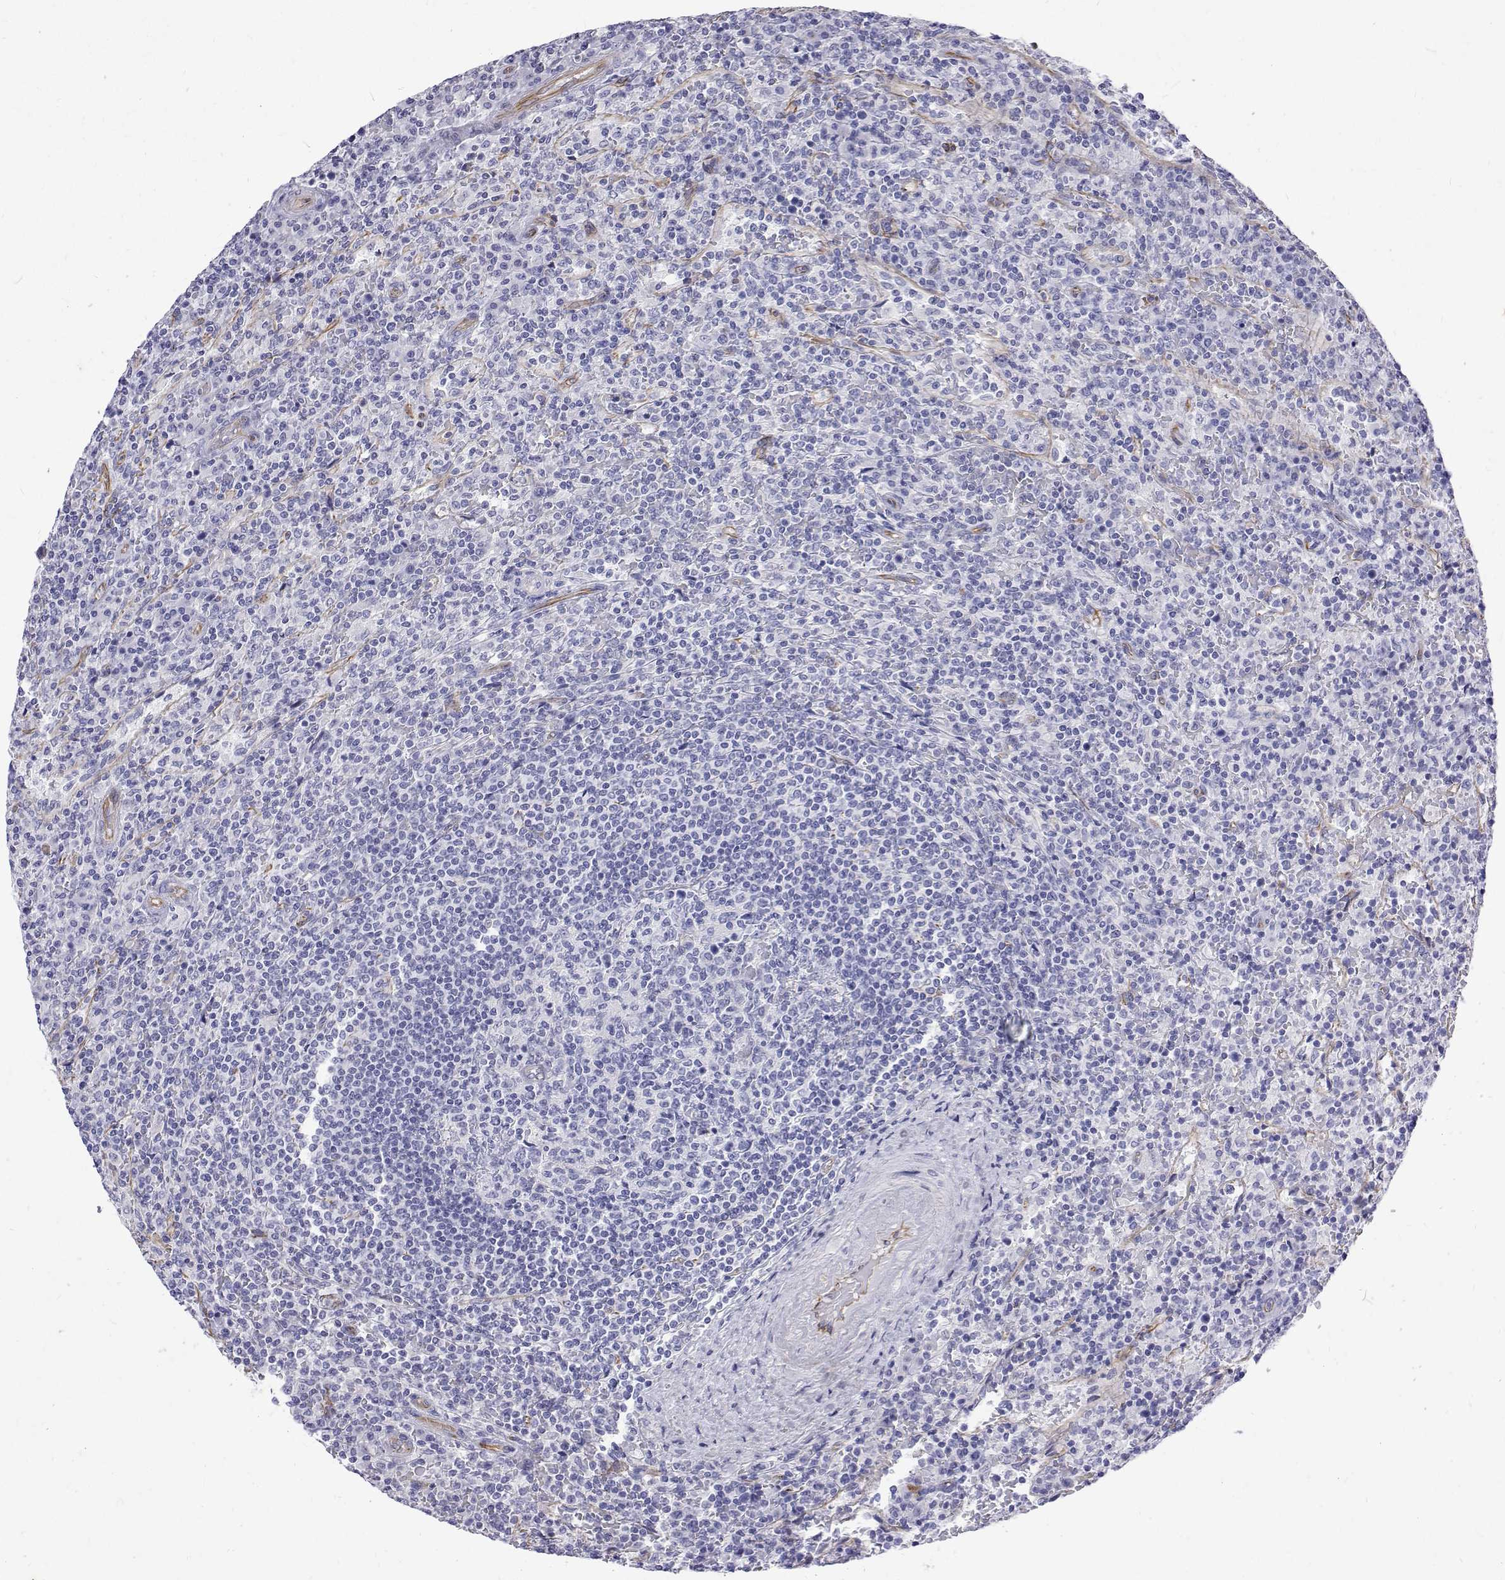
{"staining": {"intensity": "negative", "quantity": "none", "location": "none"}, "tissue": "lymphoma", "cell_type": "Tumor cells", "image_type": "cancer", "snomed": [{"axis": "morphology", "description": "Malignant lymphoma, non-Hodgkin's type, Low grade"}, {"axis": "topography", "description": "Spleen"}], "caption": "The micrograph displays no staining of tumor cells in lymphoma. (Stains: DAB (3,3'-diaminobenzidine) immunohistochemistry with hematoxylin counter stain, Microscopy: brightfield microscopy at high magnification).", "gene": "OPRPN", "patient": {"sex": "male", "age": 62}}